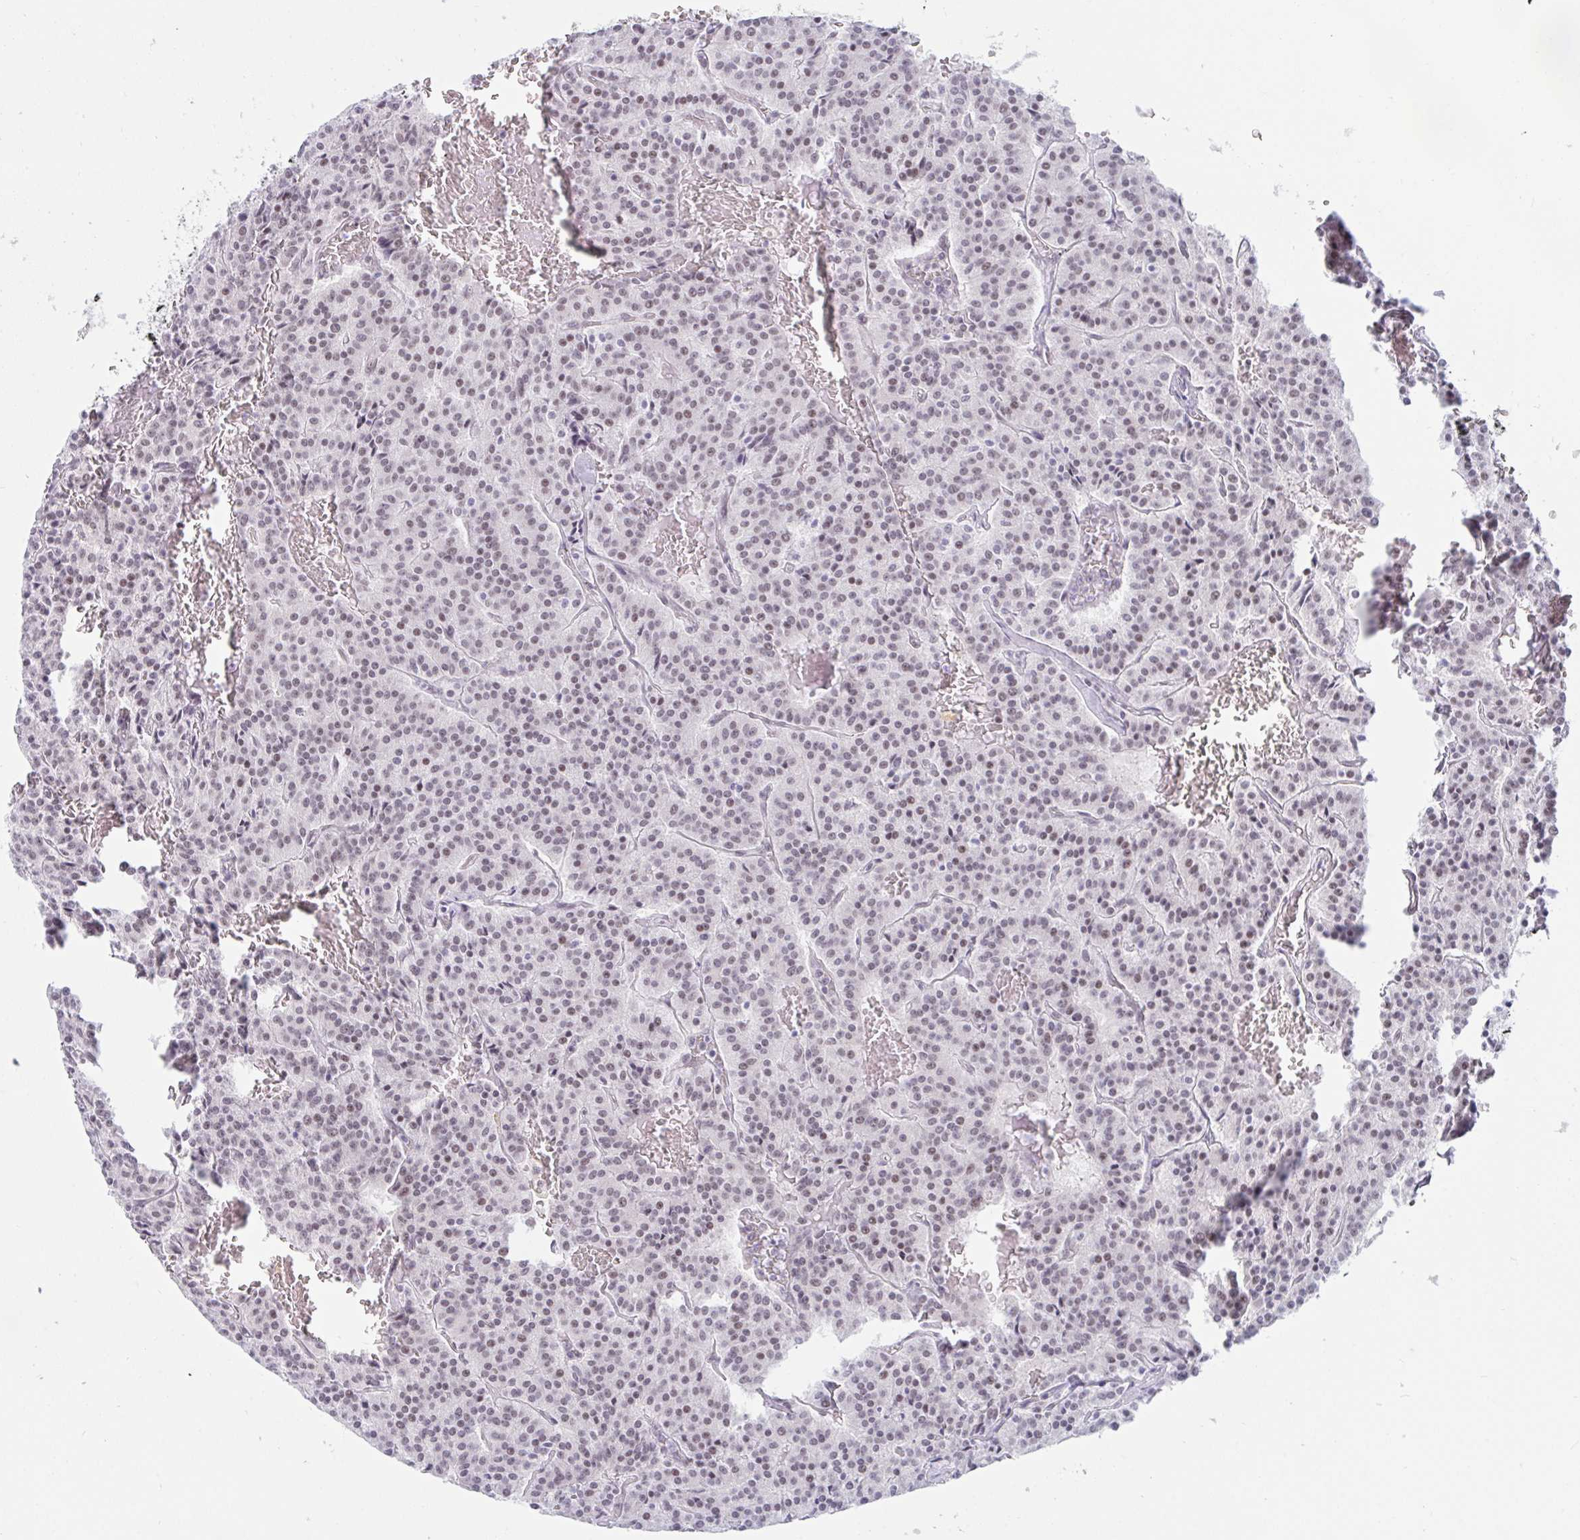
{"staining": {"intensity": "weak", "quantity": "25%-75%", "location": "nuclear"}, "tissue": "carcinoid", "cell_type": "Tumor cells", "image_type": "cancer", "snomed": [{"axis": "morphology", "description": "Carcinoid, malignant, NOS"}, {"axis": "topography", "description": "Lung"}], "caption": "Carcinoid stained with a protein marker shows weak staining in tumor cells.", "gene": "PRR14", "patient": {"sex": "male", "age": 70}}